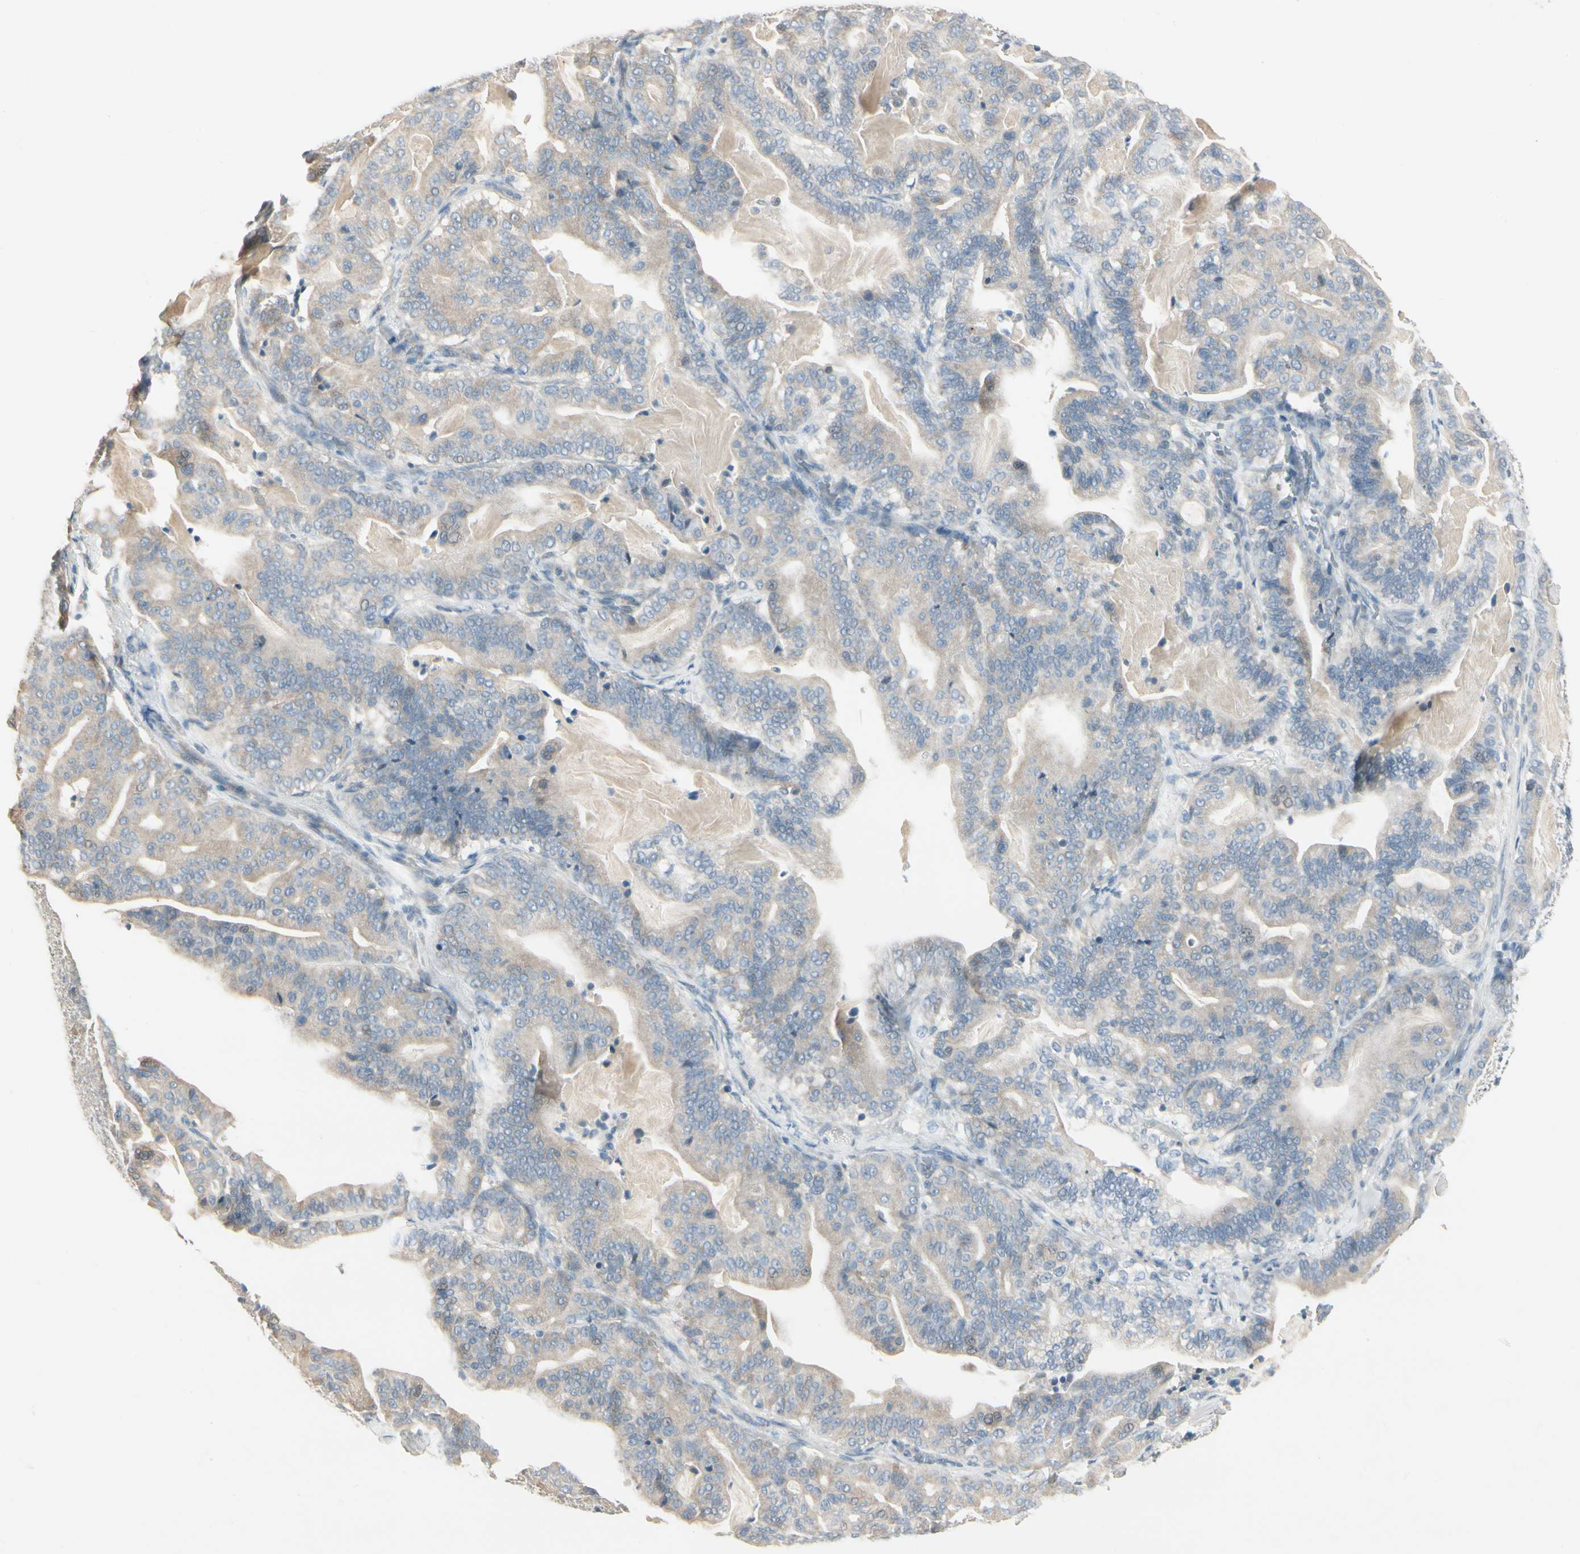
{"staining": {"intensity": "weak", "quantity": "<25%", "location": "cytoplasmic/membranous"}, "tissue": "pancreatic cancer", "cell_type": "Tumor cells", "image_type": "cancer", "snomed": [{"axis": "morphology", "description": "Adenocarcinoma, NOS"}, {"axis": "topography", "description": "Pancreas"}], "caption": "A high-resolution image shows IHC staining of pancreatic adenocarcinoma, which displays no significant positivity in tumor cells.", "gene": "SPINK4", "patient": {"sex": "male", "age": 63}}